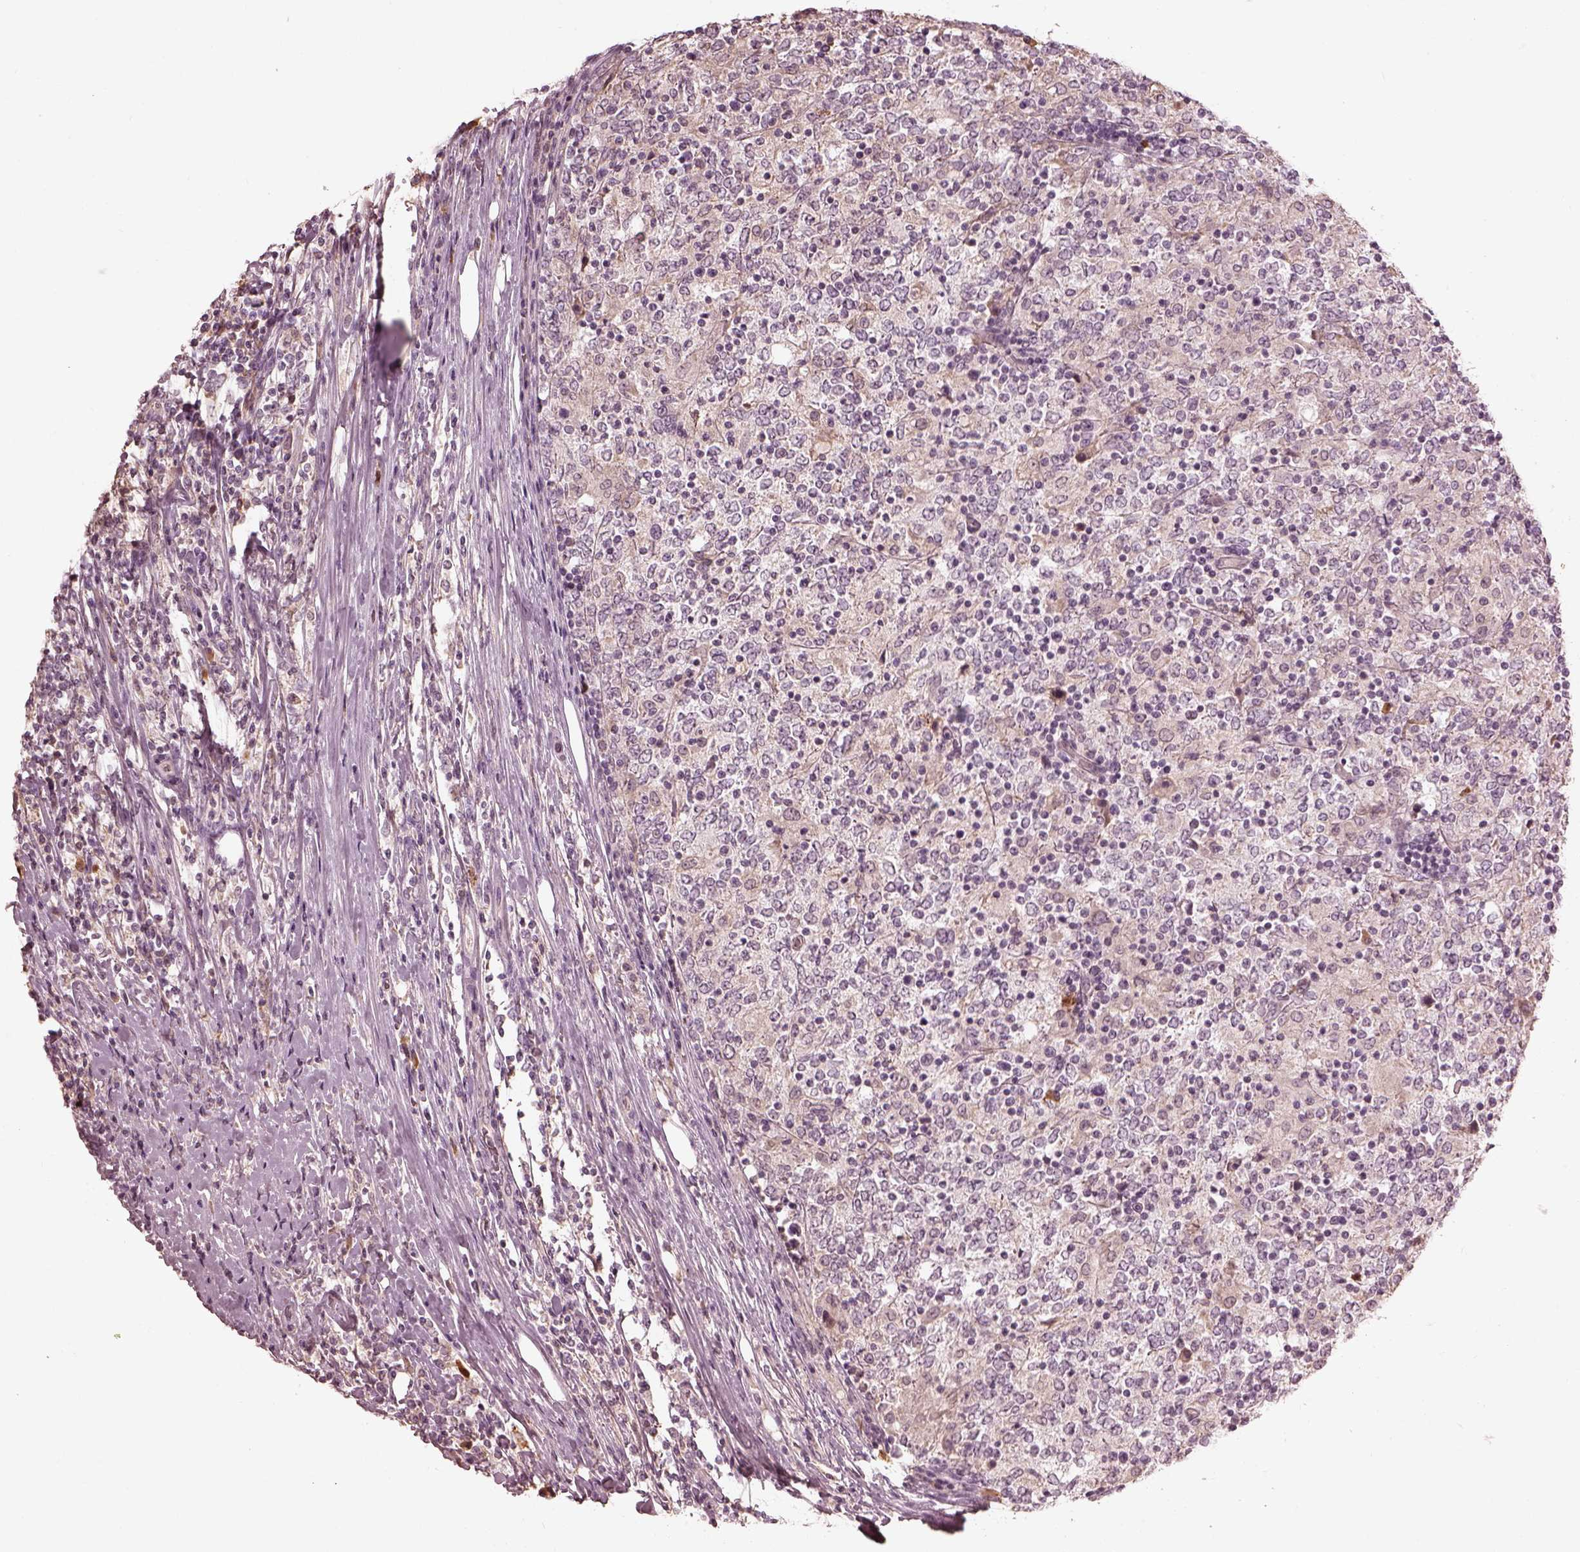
{"staining": {"intensity": "negative", "quantity": "none", "location": "none"}, "tissue": "lymphoma", "cell_type": "Tumor cells", "image_type": "cancer", "snomed": [{"axis": "morphology", "description": "Malignant lymphoma, non-Hodgkin's type, High grade"}, {"axis": "topography", "description": "Lymph node"}], "caption": "Histopathology image shows no protein positivity in tumor cells of malignant lymphoma, non-Hodgkin's type (high-grade) tissue.", "gene": "CALR3", "patient": {"sex": "female", "age": 84}}